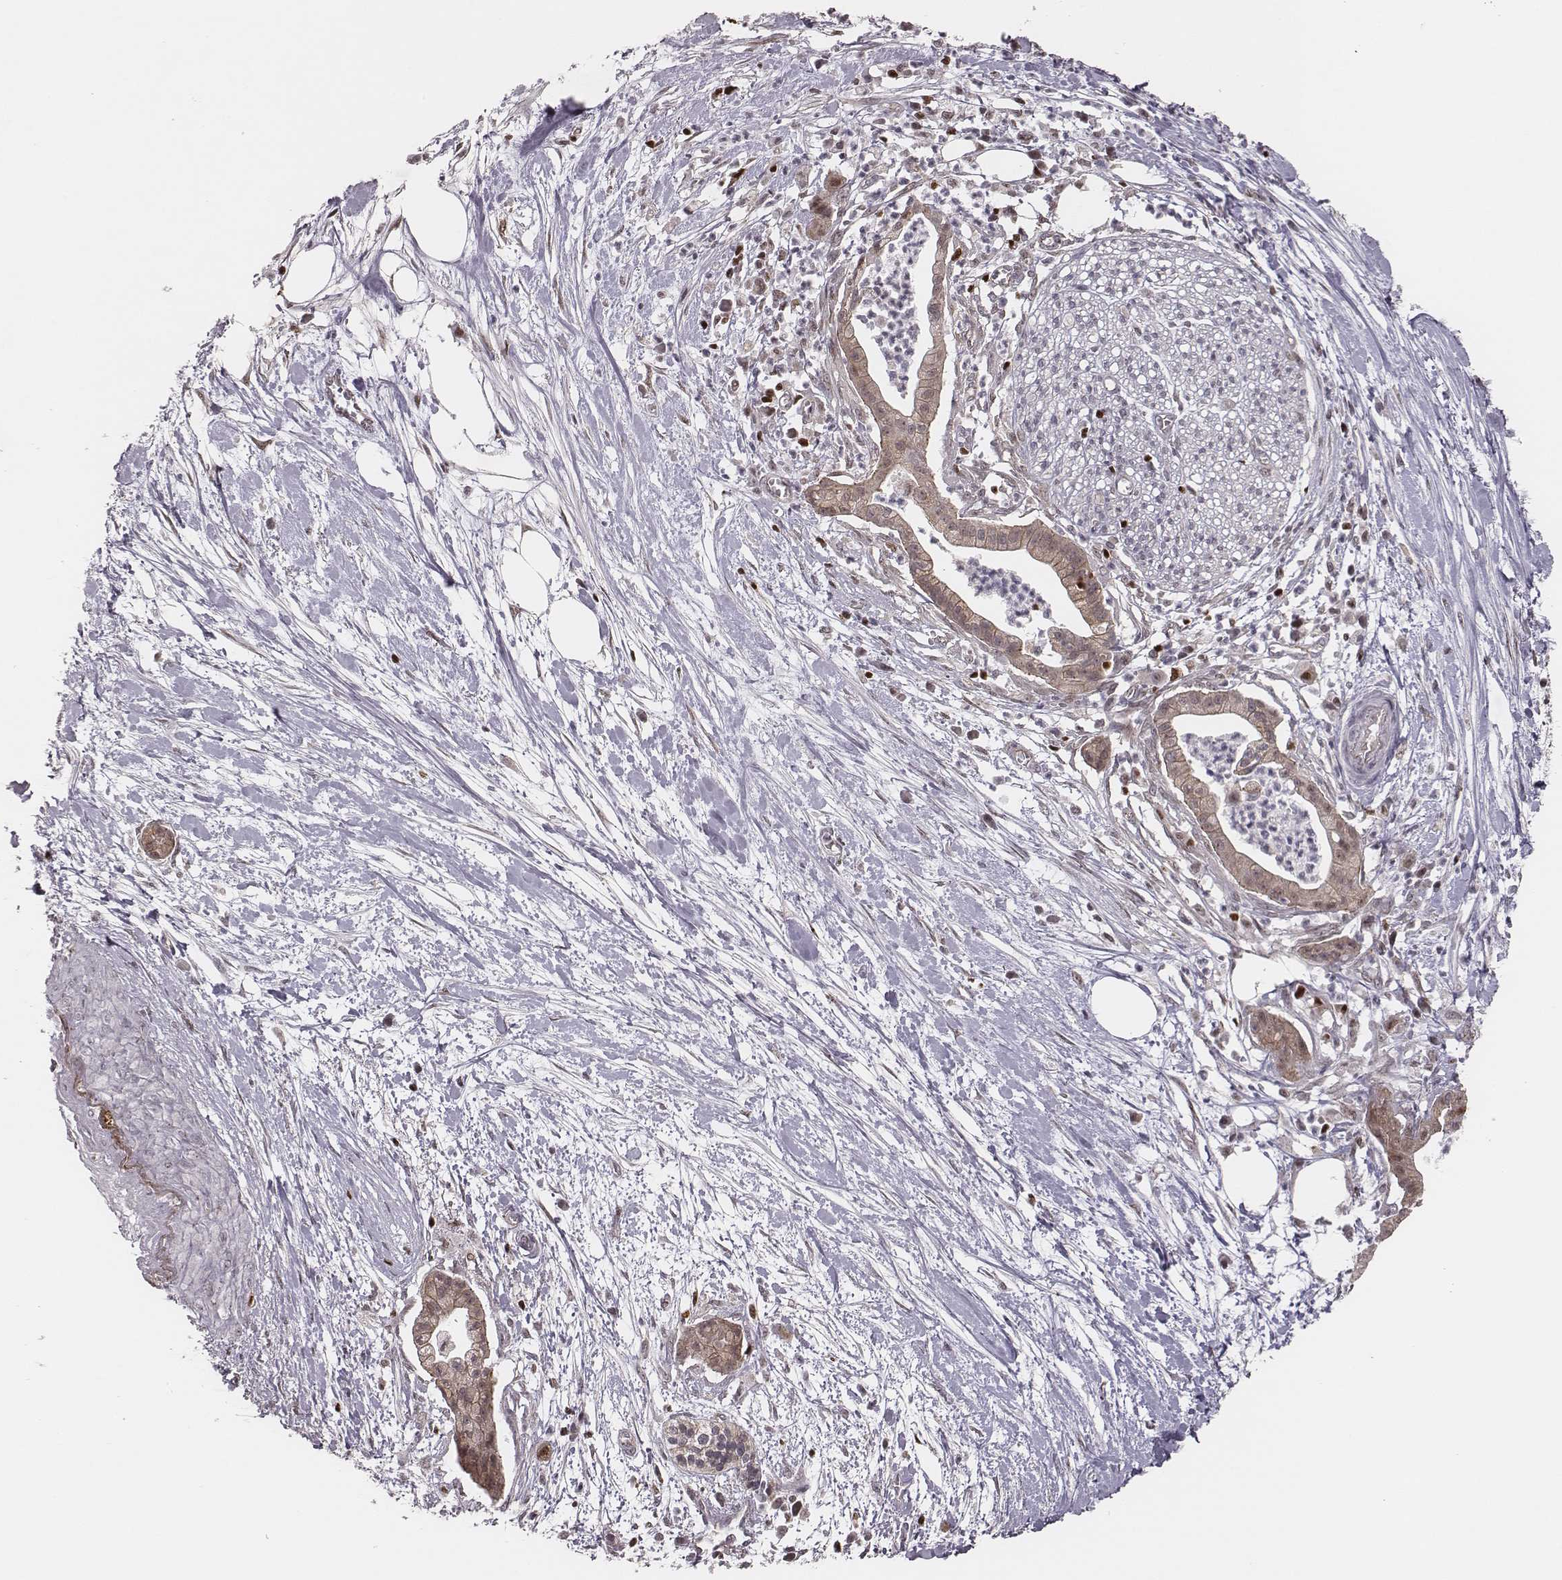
{"staining": {"intensity": "weak", "quantity": ">75%", "location": "cytoplasmic/membranous"}, "tissue": "pancreatic cancer", "cell_type": "Tumor cells", "image_type": "cancer", "snomed": [{"axis": "morphology", "description": "Normal tissue, NOS"}, {"axis": "morphology", "description": "Adenocarcinoma, NOS"}, {"axis": "topography", "description": "Lymph node"}, {"axis": "topography", "description": "Pancreas"}], "caption": "This is a histology image of immunohistochemistry staining of pancreatic adenocarcinoma, which shows weak staining in the cytoplasmic/membranous of tumor cells.", "gene": "WDR59", "patient": {"sex": "female", "age": 58}}